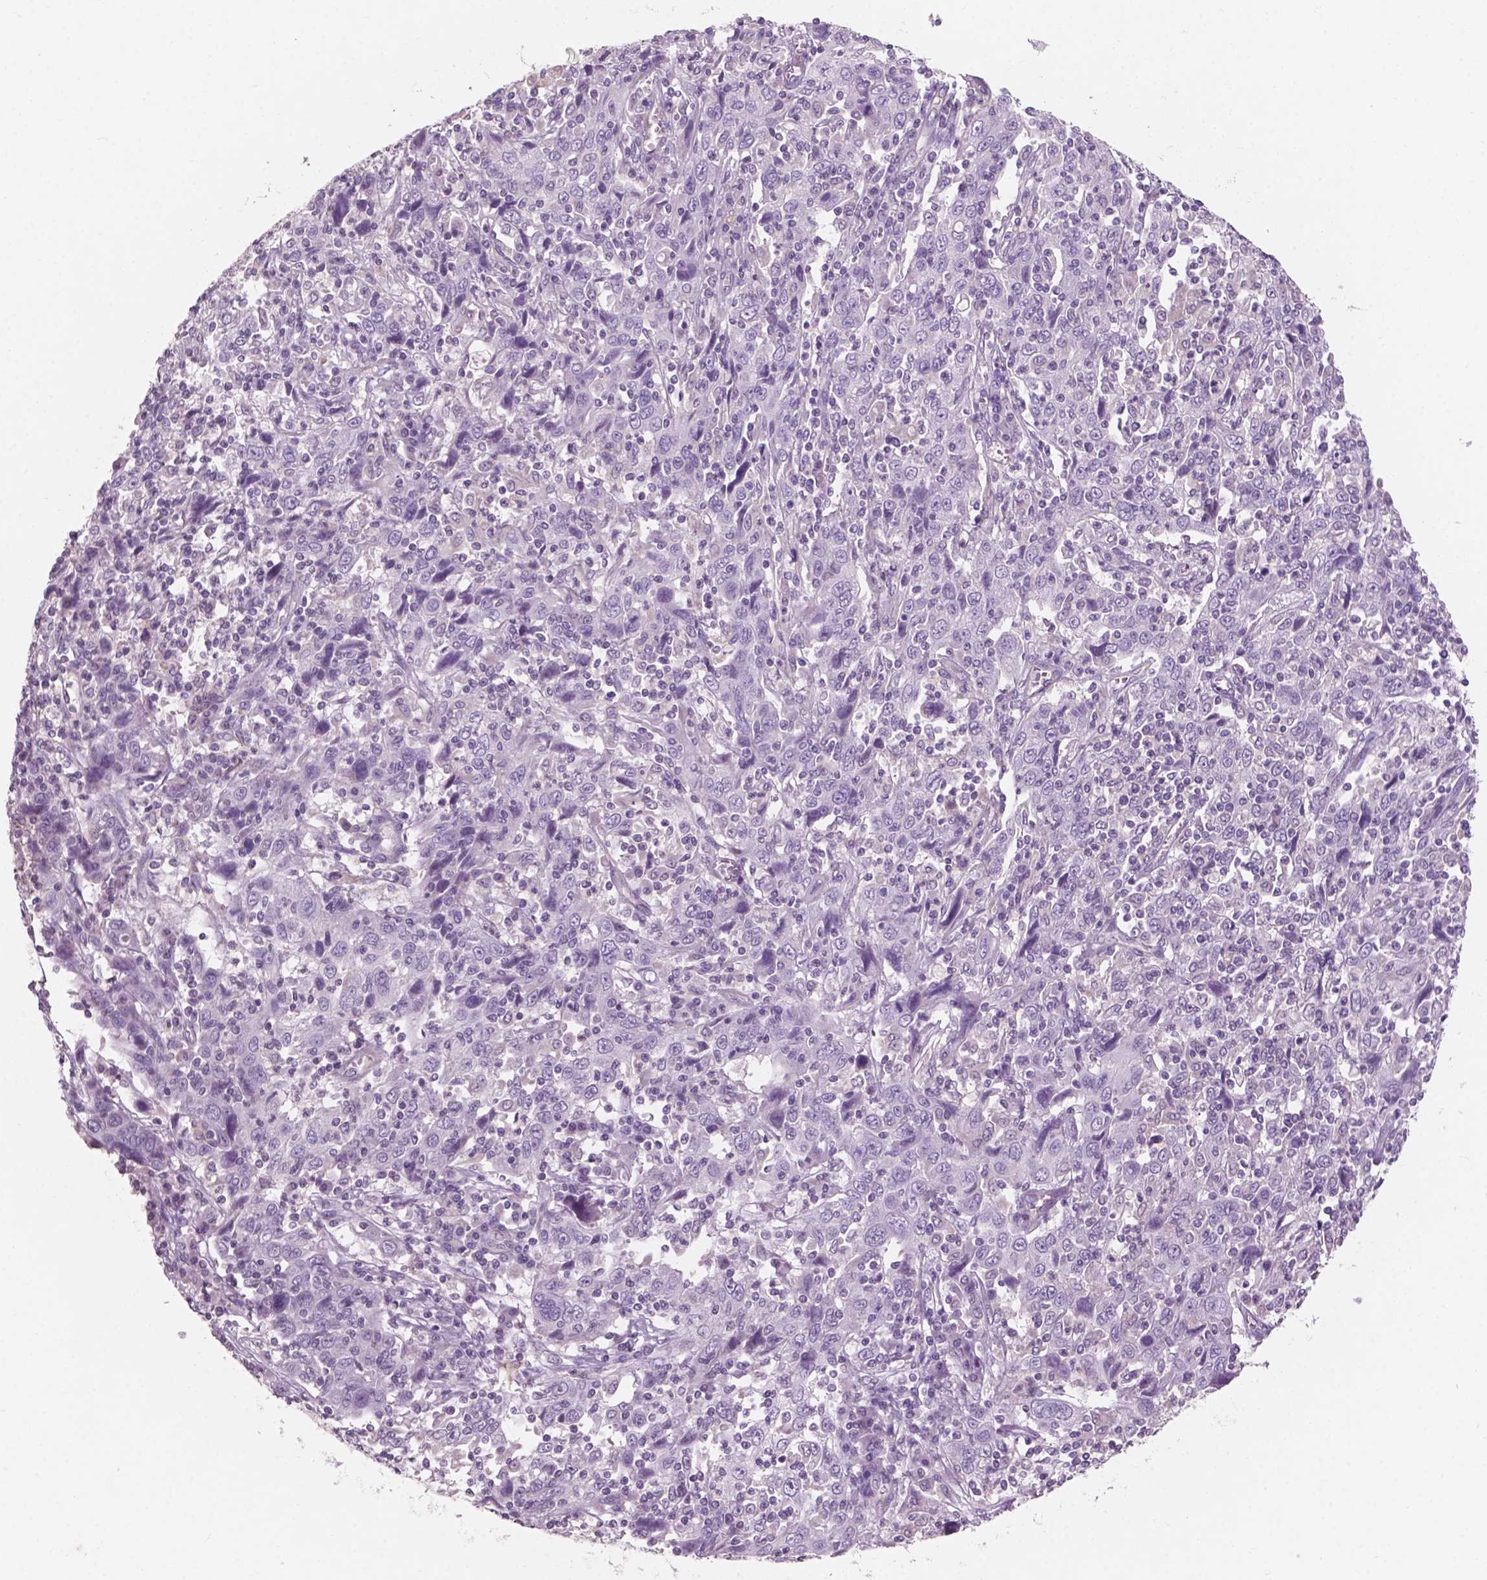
{"staining": {"intensity": "negative", "quantity": "none", "location": "none"}, "tissue": "cervical cancer", "cell_type": "Tumor cells", "image_type": "cancer", "snomed": [{"axis": "morphology", "description": "Squamous cell carcinoma, NOS"}, {"axis": "topography", "description": "Cervix"}], "caption": "Human cervical cancer (squamous cell carcinoma) stained for a protein using IHC shows no expression in tumor cells.", "gene": "AWAT1", "patient": {"sex": "female", "age": 46}}